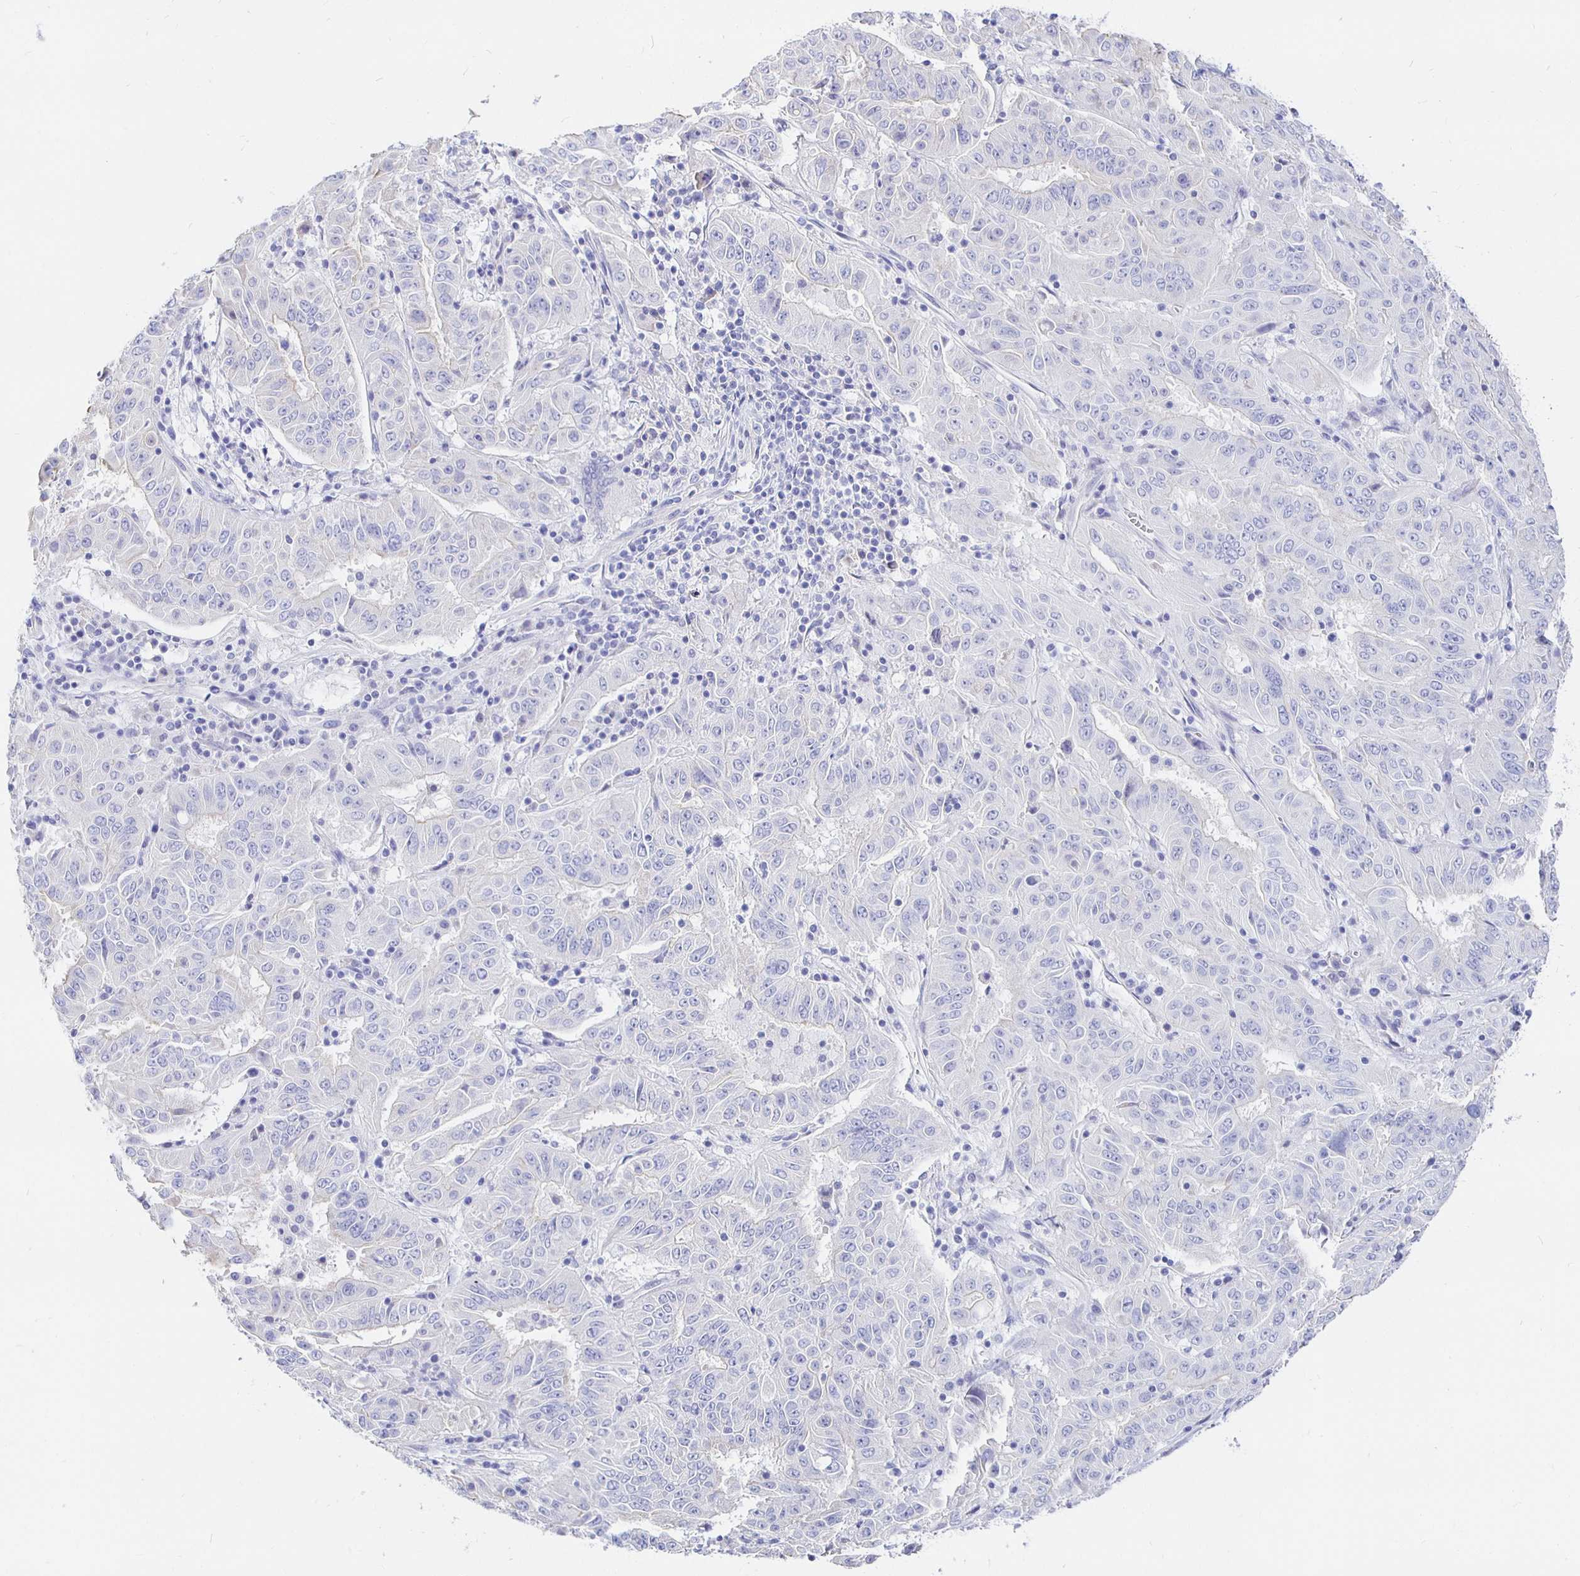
{"staining": {"intensity": "negative", "quantity": "none", "location": "none"}, "tissue": "pancreatic cancer", "cell_type": "Tumor cells", "image_type": "cancer", "snomed": [{"axis": "morphology", "description": "Adenocarcinoma, NOS"}, {"axis": "topography", "description": "Pancreas"}], "caption": "Immunohistochemical staining of human adenocarcinoma (pancreatic) shows no significant staining in tumor cells.", "gene": "UMOD", "patient": {"sex": "male", "age": 63}}